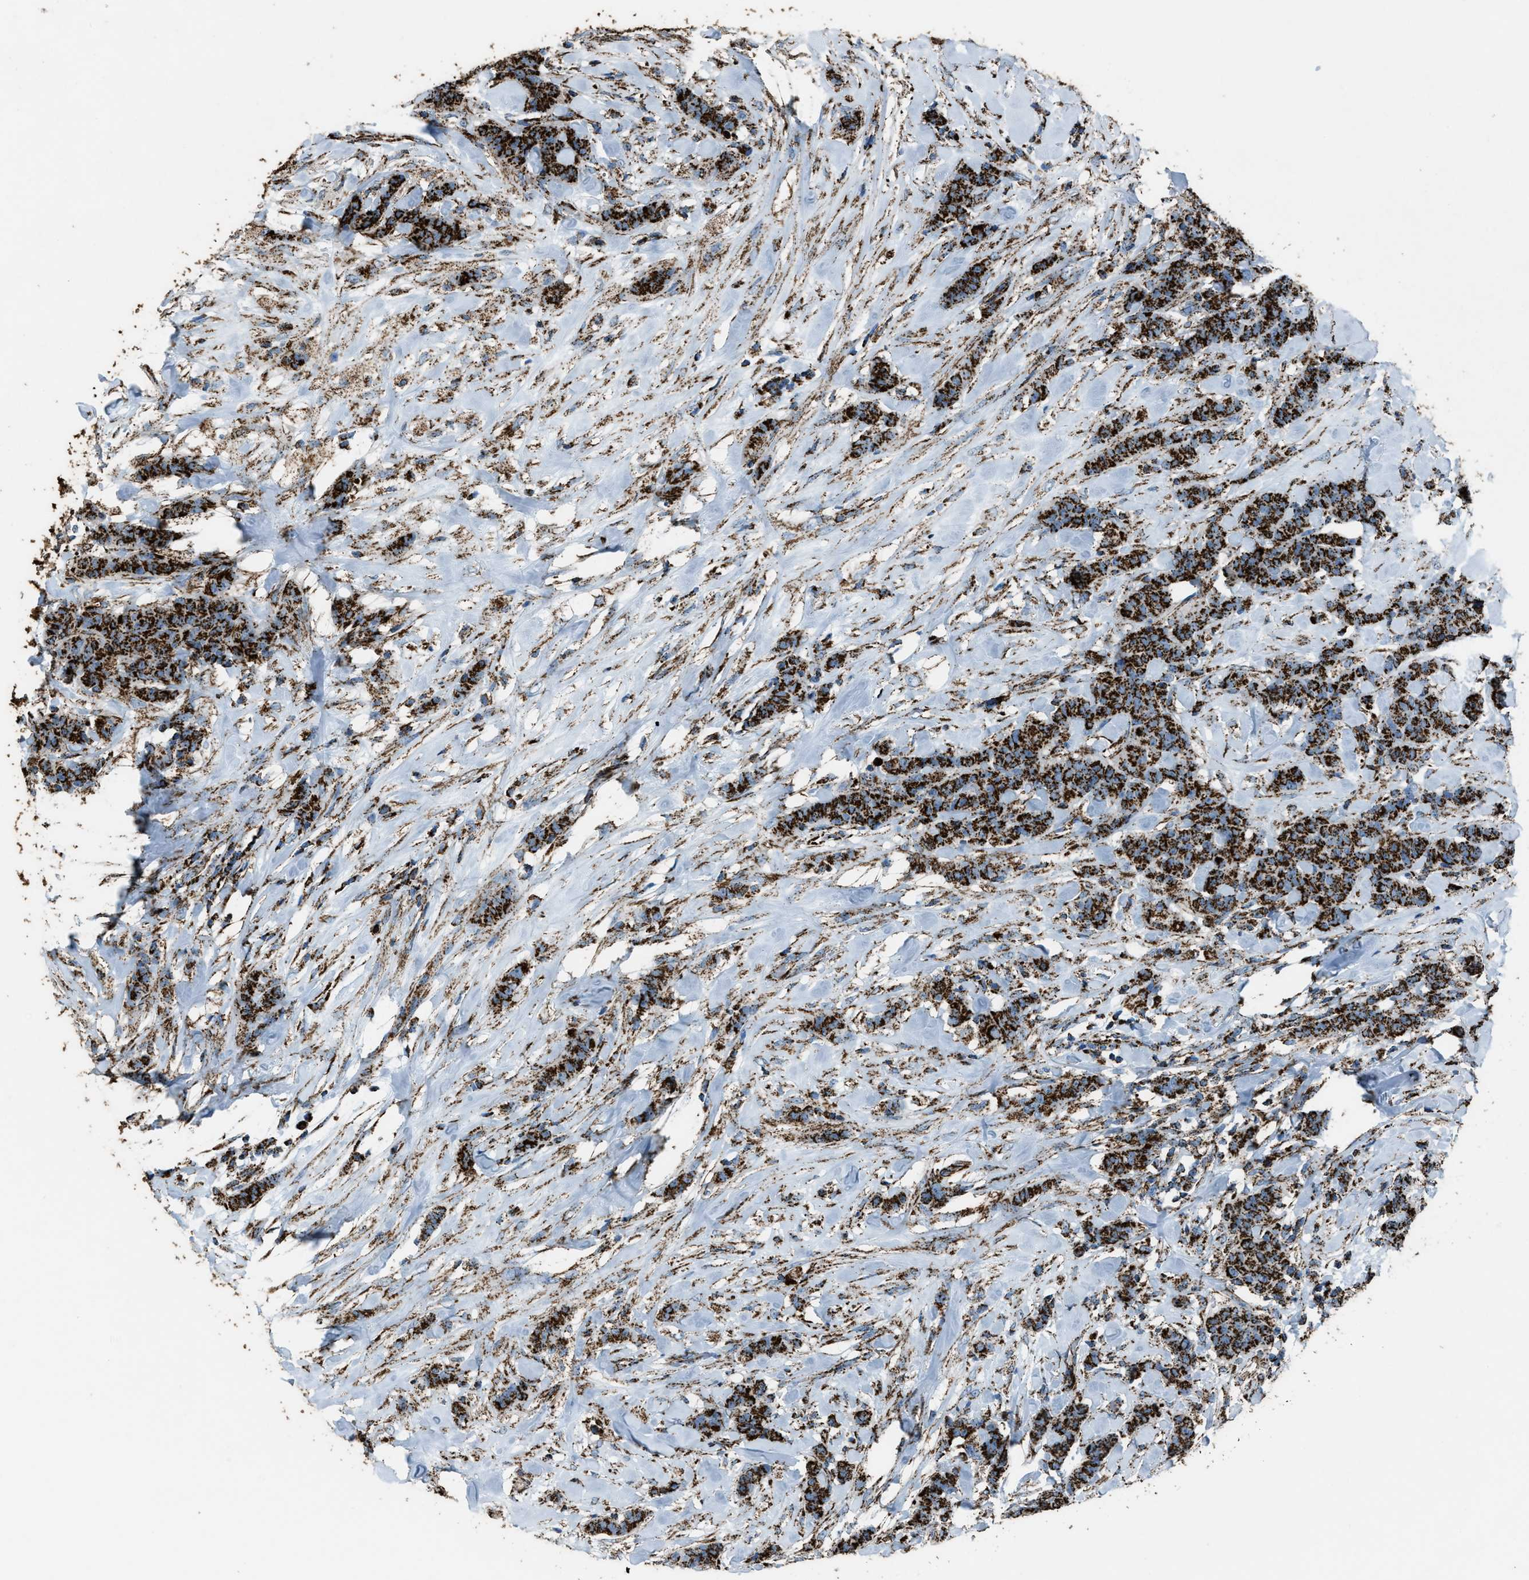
{"staining": {"intensity": "strong", "quantity": ">75%", "location": "cytoplasmic/membranous"}, "tissue": "breast cancer", "cell_type": "Tumor cells", "image_type": "cancer", "snomed": [{"axis": "morphology", "description": "Normal tissue, NOS"}, {"axis": "morphology", "description": "Duct carcinoma"}, {"axis": "topography", "description": "Breast"}], "caption": "A high-resolution photomicrograph shows immunohistochemistry staining of breast infiltrating ductal carcinoma, which displays strong cytoplasmic/membranous expression in approximately >75% of tumor cells. The protein of interest is shown in brown color, while the nuclei are stained blue.", "gene": "MDH2", "patient": {"sex": "female", "age": 40}}